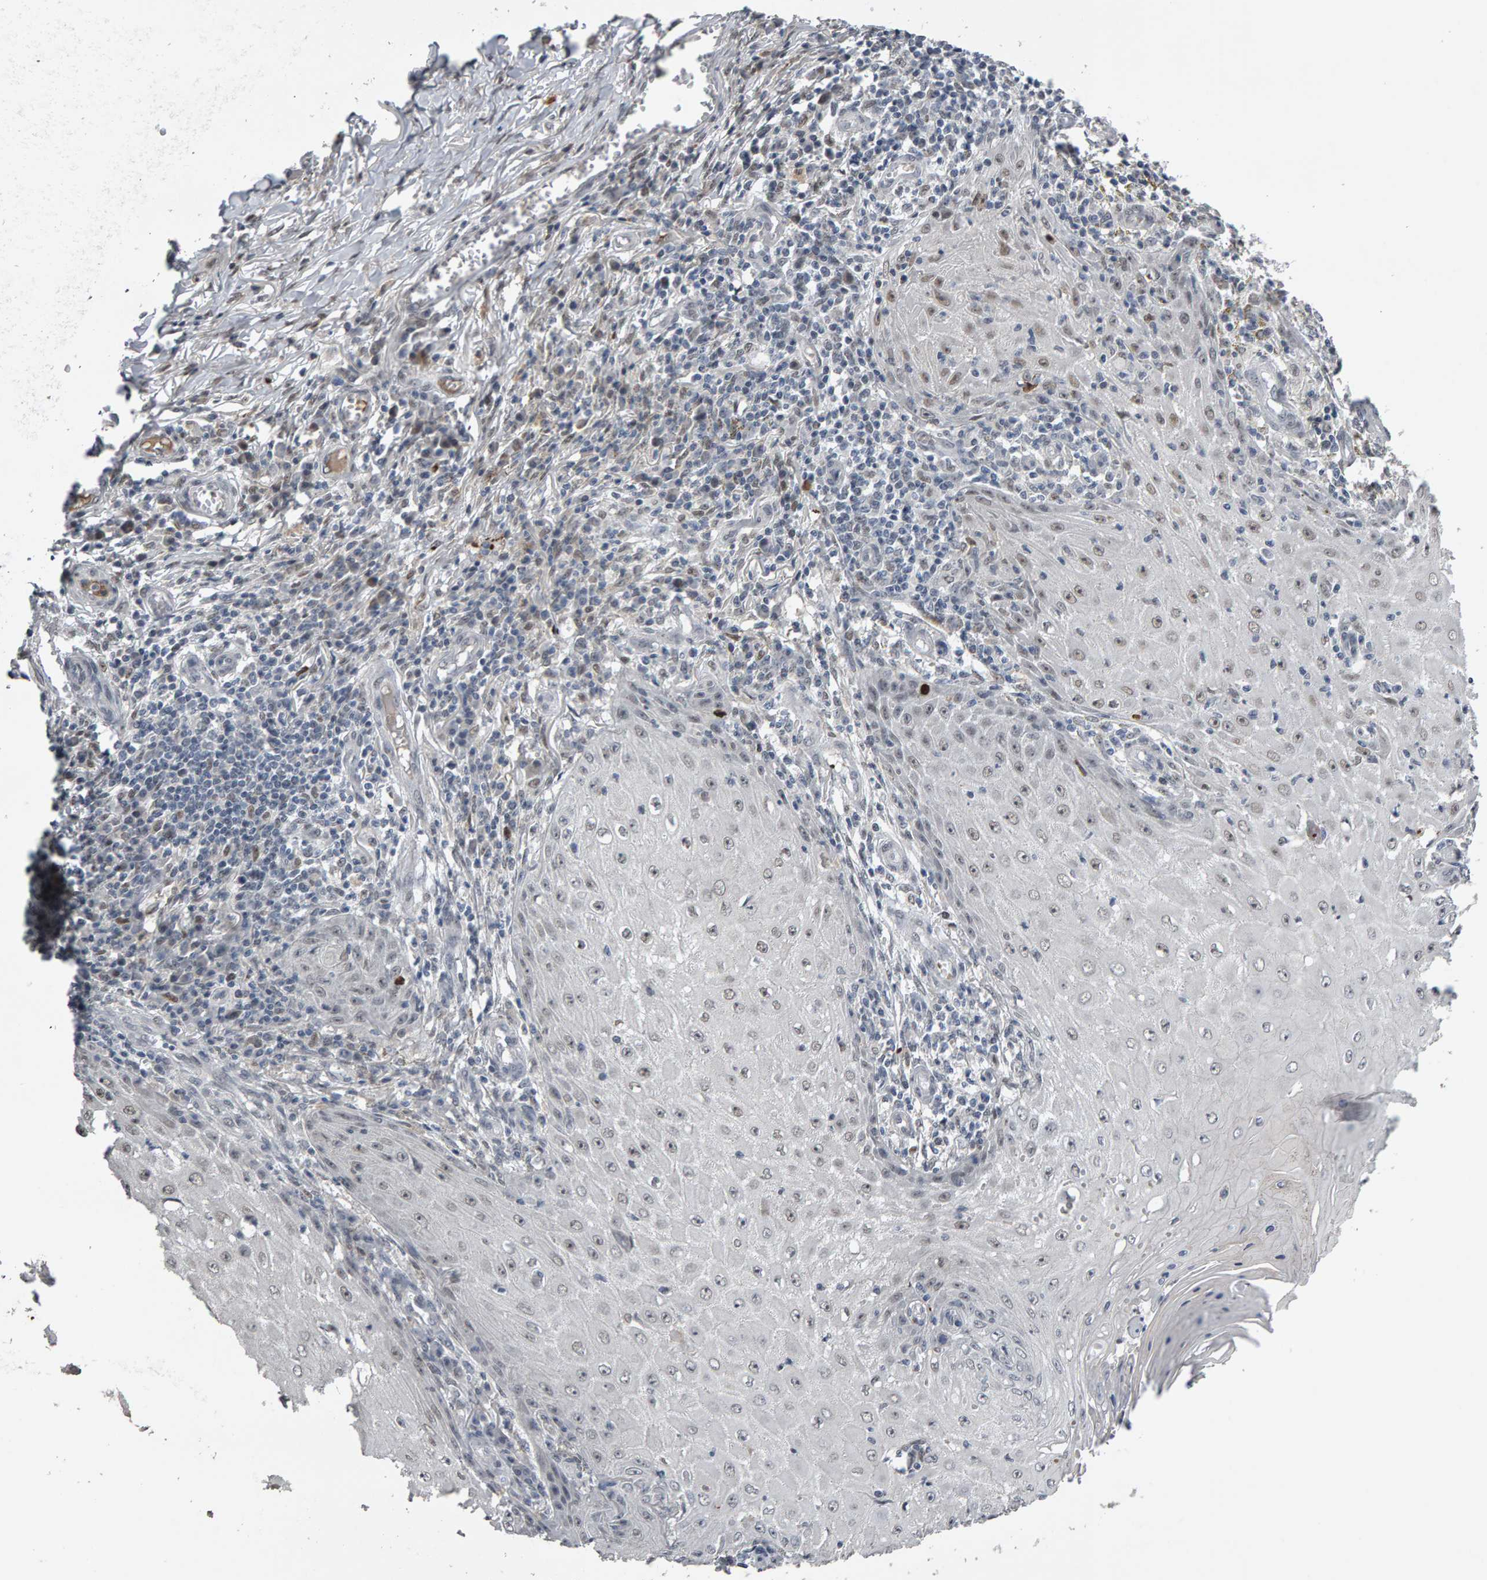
{"staining": {"intensity": "weak", "quantity": "25%-75%", "location": "nuclear"}, "tissue": "skin cancer", "cell_type": "Tumor cells", "image_type": "cancer", "snomed": [{"axis": "morphology", "description": "Squamous cell carcinoma, NOS"}, {"axis": "topography", "description": "Skin"}], "caption": "Brown immunohistochemical staining in human squamous cell carcinoma (skin) reveals weak nuclear positivity in about 25%-75% of tumor cells.", "gene": "IPO8", "patient": {"sex": "female", "age": 73}}